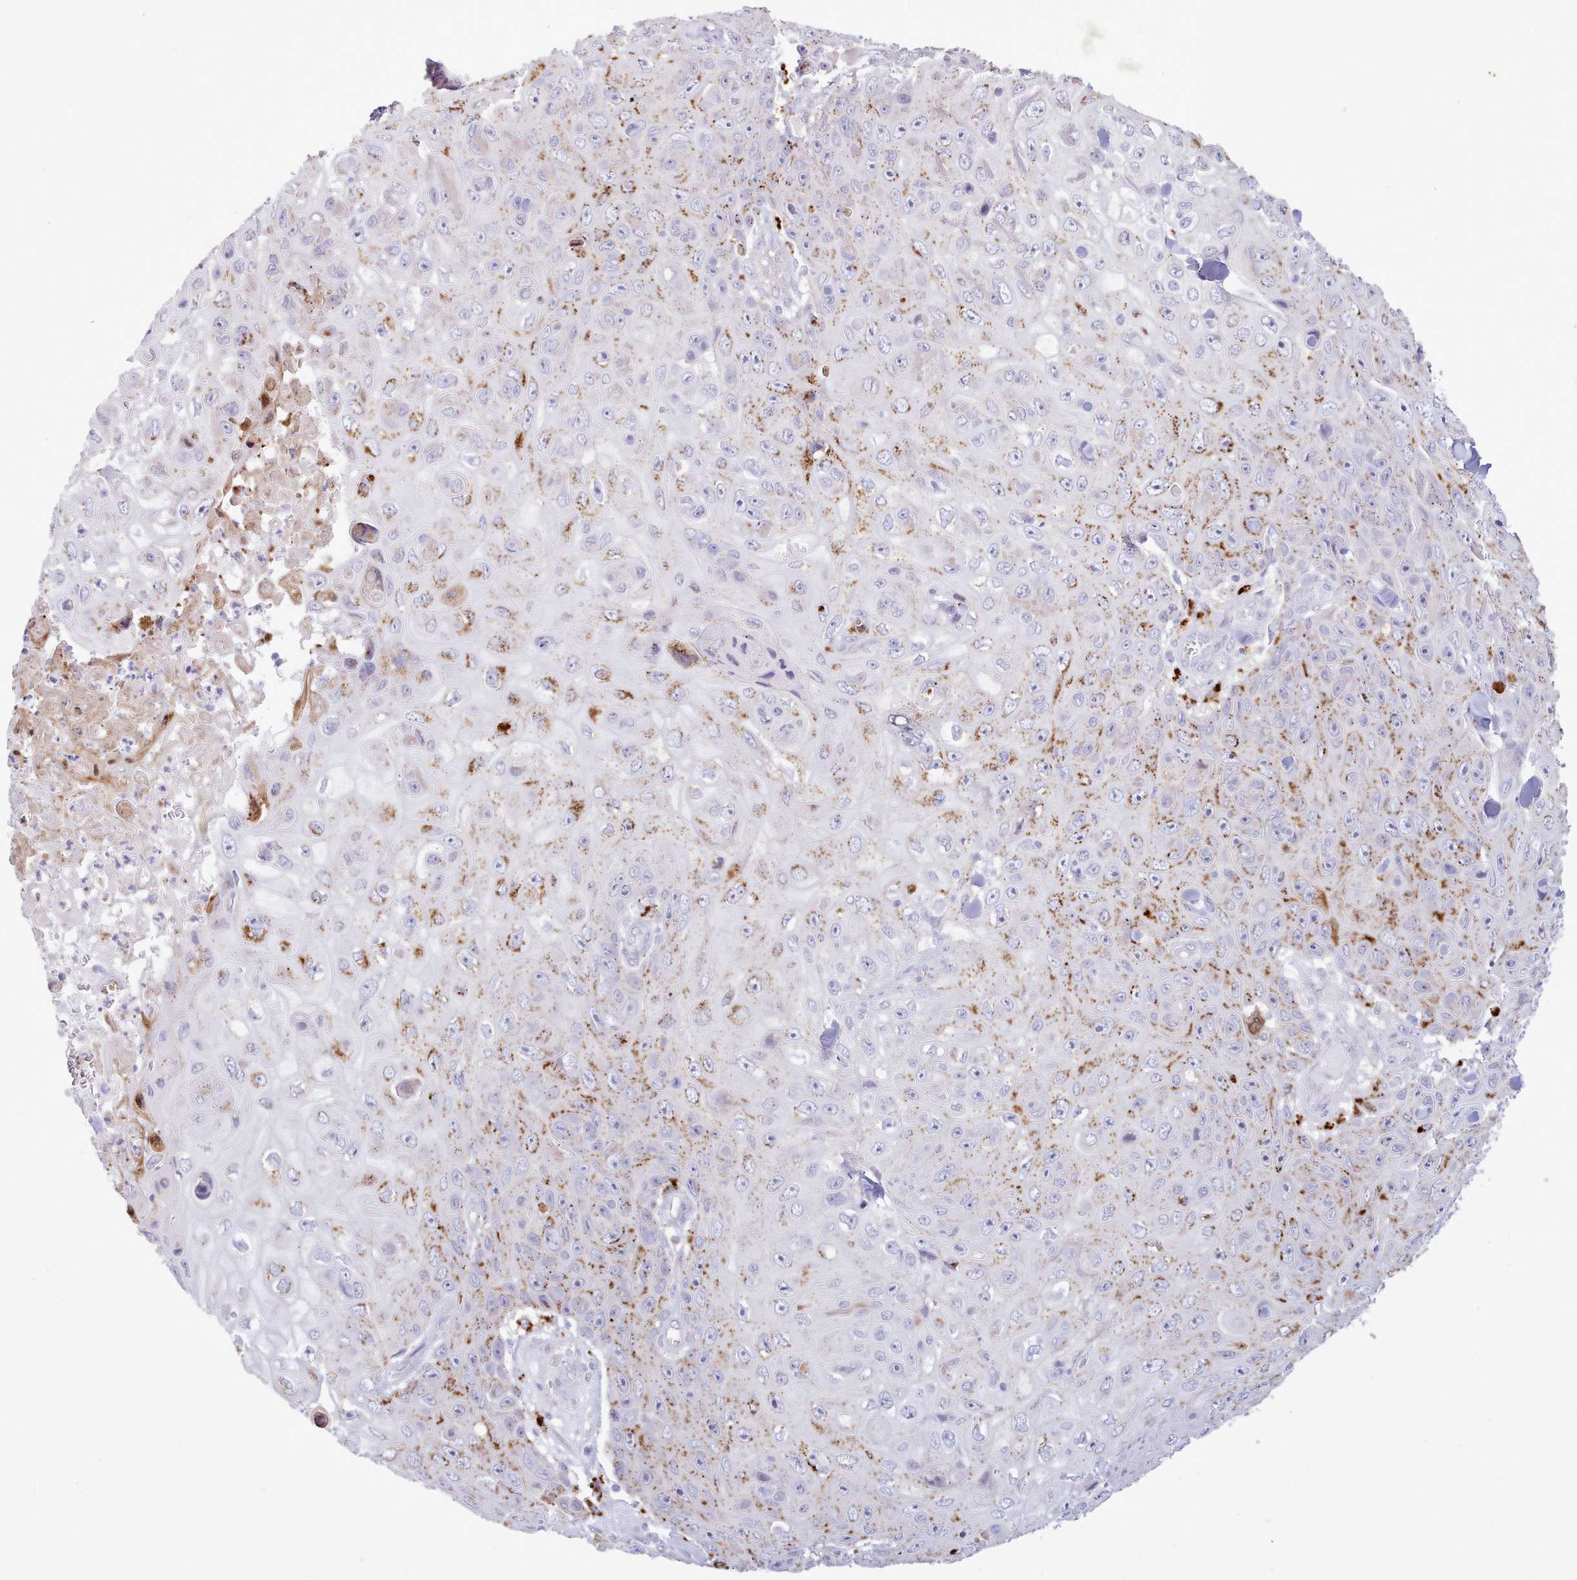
{"staining": {"intensity": "moderate", "quantity": "25%-75%", "location": "cytoplasmic/membranous"}, "tissue": "skin cancer", "cell_type": "Tumor cells", "image_type": "cancer", "snomed": [{"axis": "morphology", "description": "Squamous cell carcinoma, NOS"}, {"axis": "topography", "description": "Skin"}], "caption": "Moderate cytoplasmic/membranous expression is identified in approximately 25%-75% of tumor cells in squamous cell carcinoma (skin).", "gene": "SRD5A1", "patient": {"sex": "male", "age": 82}}